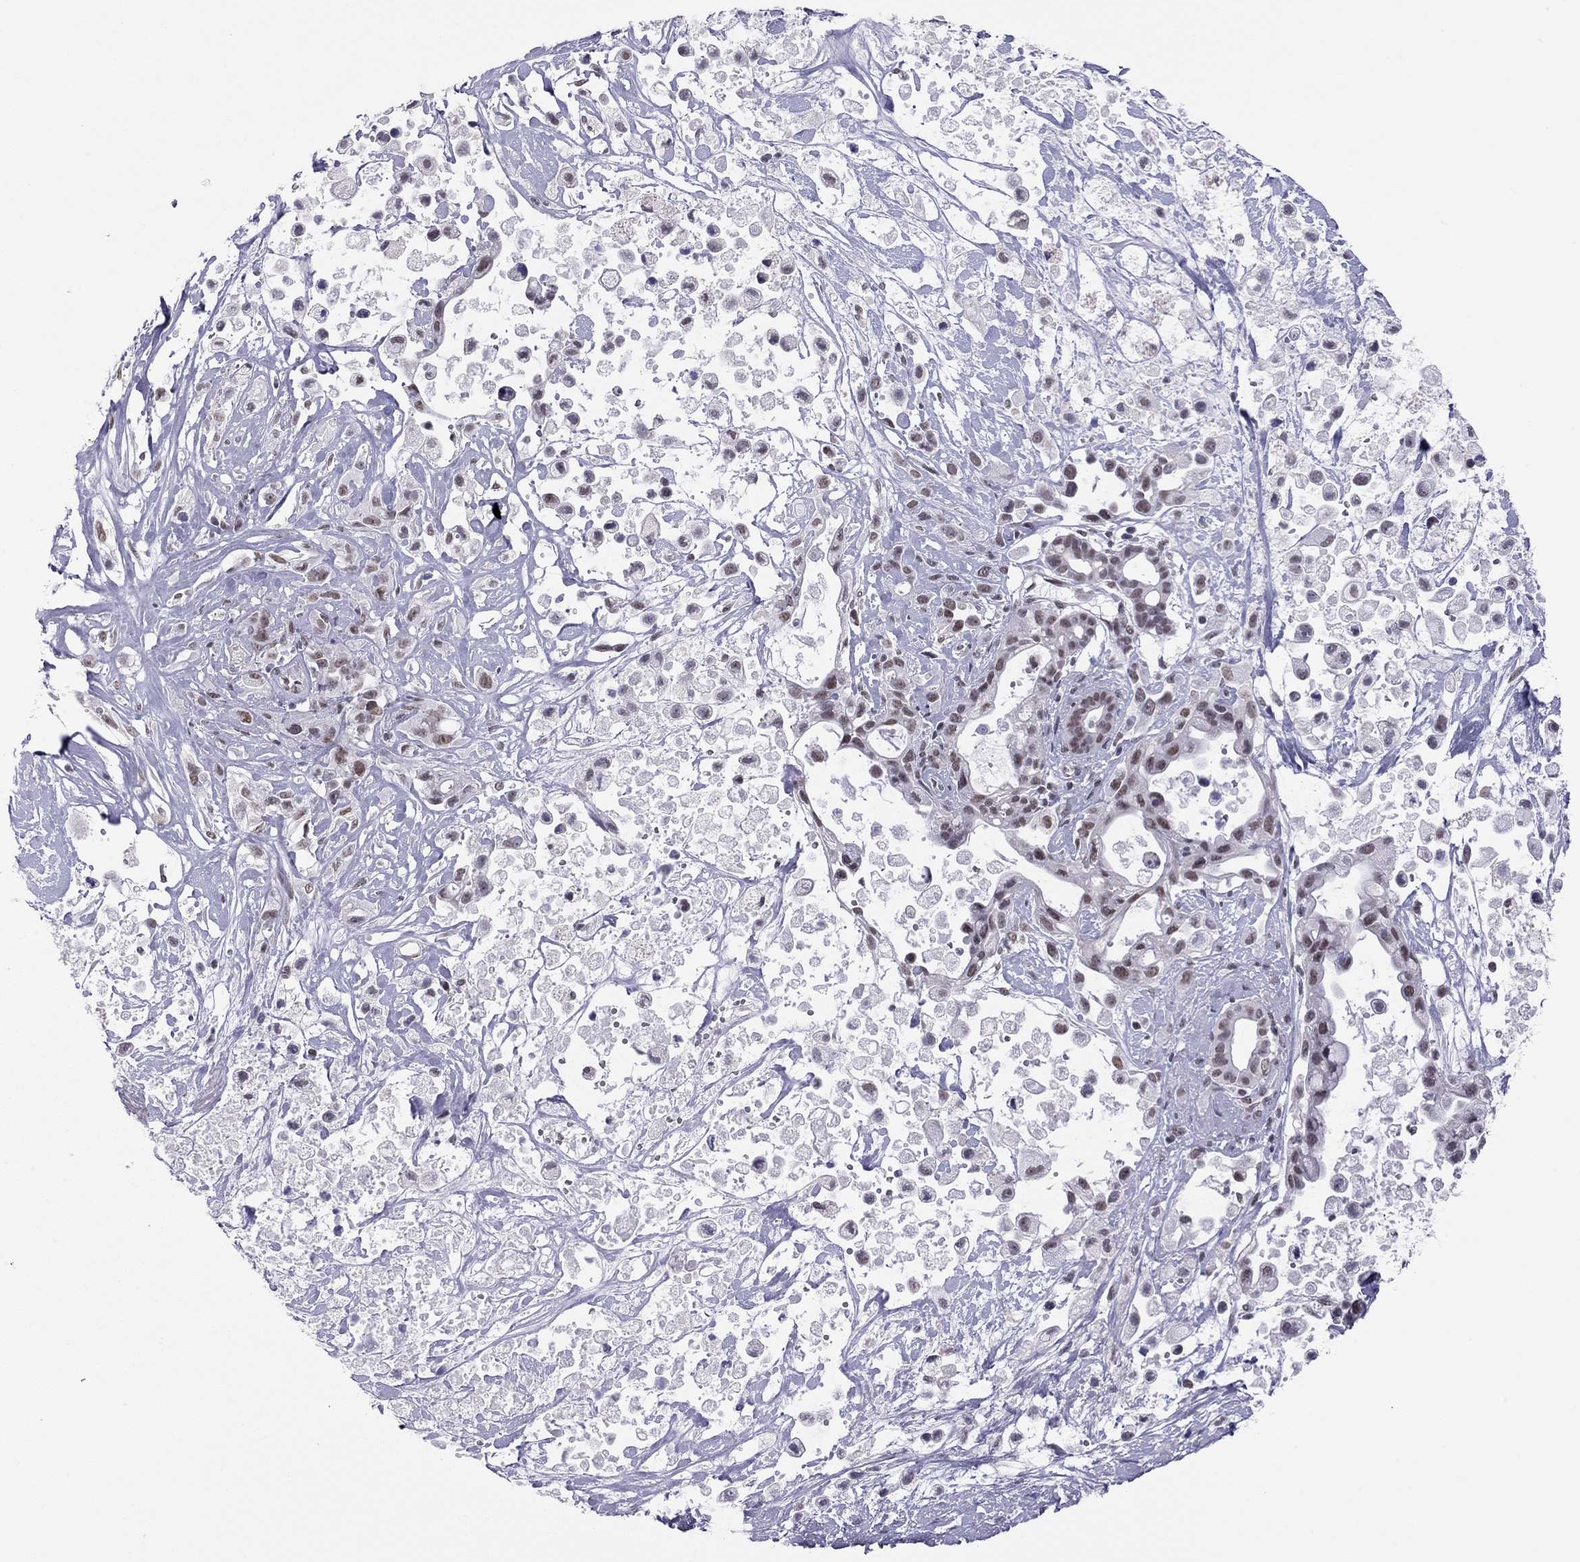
{"staining": {"intensity": "moderate", "quantity": ">75%", "location": "nuclear"}, "tissue": "pancreatic cancer", "cell_type": "Tumor cells", "image_type": "cancer", "snomed": [{"axis": "morphology", "description": "Adenocarcinoma, NOS"}, {"axis": "topography", "description": "Pancreas"}], "caption": "The photomicrograph demonstrates a brown stain indicating the presence of a protein in the nuclear of tumor cells in pancreatic cancer (adenocarcinoma).", "gene": "DOT1L", "patient": {"sex": "male", "age": 44}}